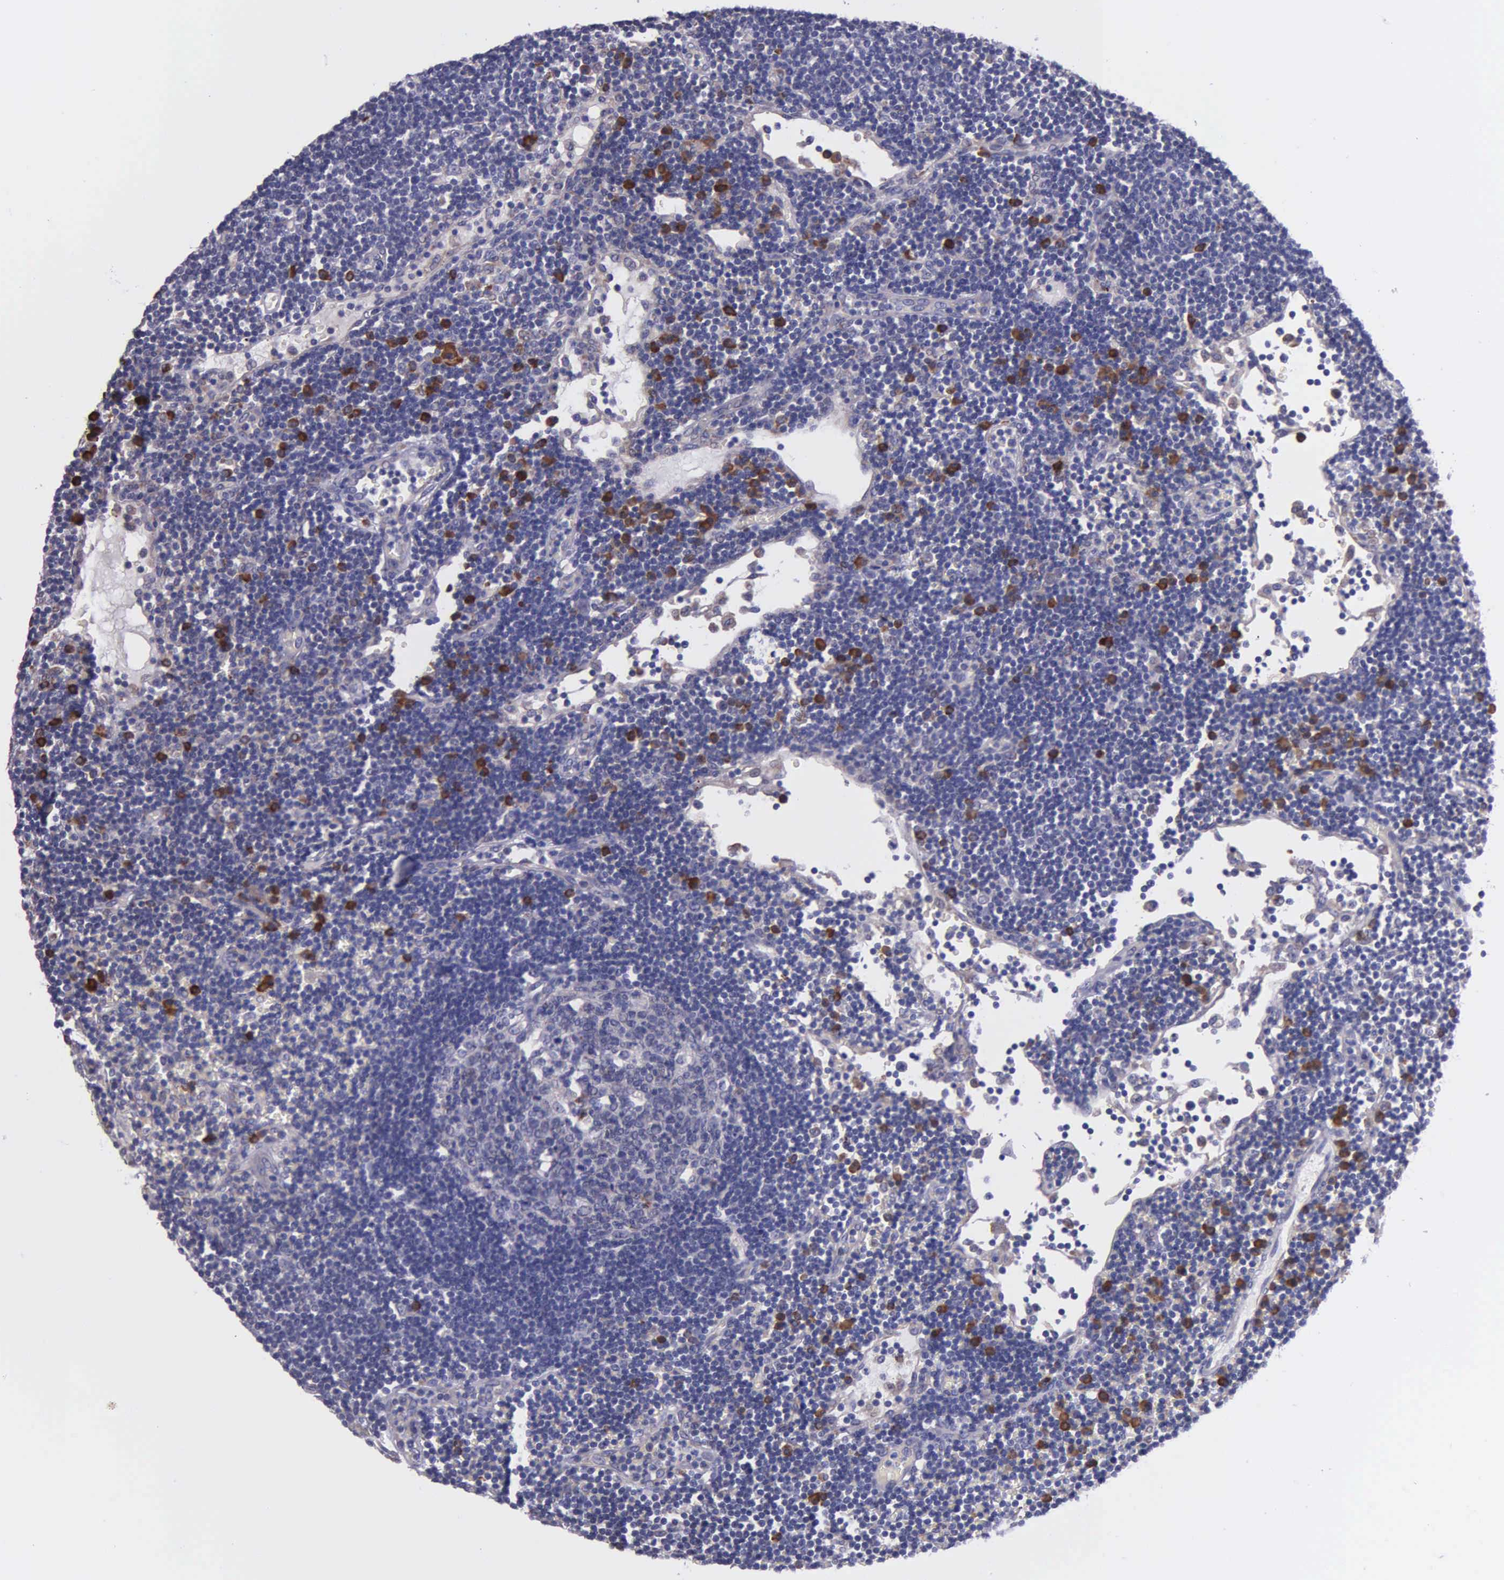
{"staining": {"intensity": "moderate", "quantity": "<25%", "location": "cytoplasmic/membranous"}, "tissue": "lymph node", "cell_type": "Germinal center cells", "image_type": "normal", "snomed": [{"axis": "morphology", "description": "Normal tissue, NOS"}, {"axis": "topography", "description": "Lymph node"}], "caption": "Moderate cytoplasmic/membranous protein expression is present in about <25% of germinal center cells in lymph node. (DAB (3,3'-diaminobenzidine) = brown stain, brightfield microscopy at high magnification).", "gene": "ZC3H12B", "patient": {"sex": "male", "age": 54}}